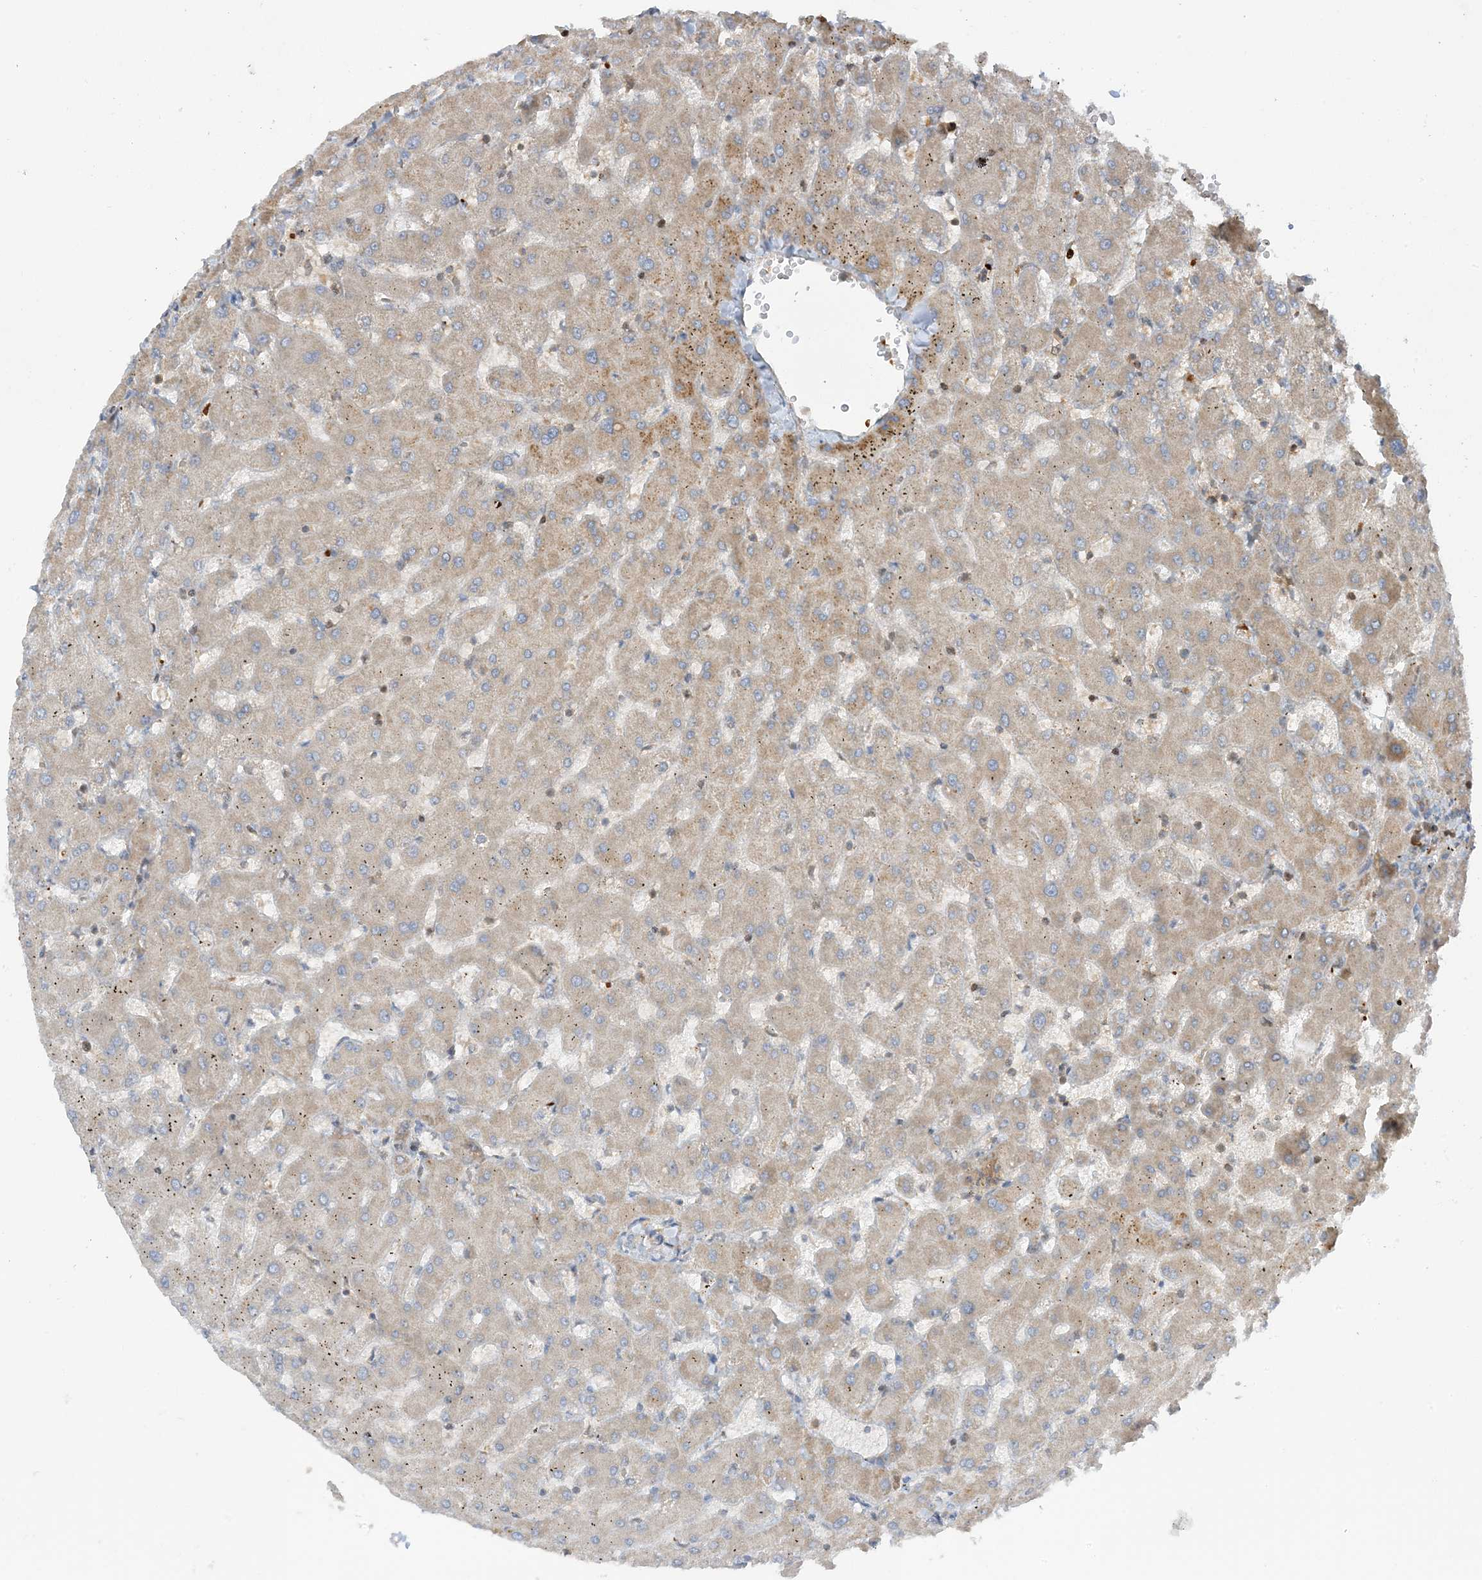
{"staining": {"intensity": "negative", "quantity": "none", "location": "none"}, "tissue": "liver", "cell_type": "Cholangiocytes", "image_type": "normal", "snomed": [{"axis": "morphology", "description": "Normal tissue, NOS"}, {"axis": "topography", "description": "Liver"}], "caption": "An IHC histopathology image of benign liver is shown. There is no staining in cholangiocytes of liver. (Immunohistochemistry, brightfield microscopy, high magnification).", "gene": "NPPC", "patient": {"sex": "female", "age": 63}}